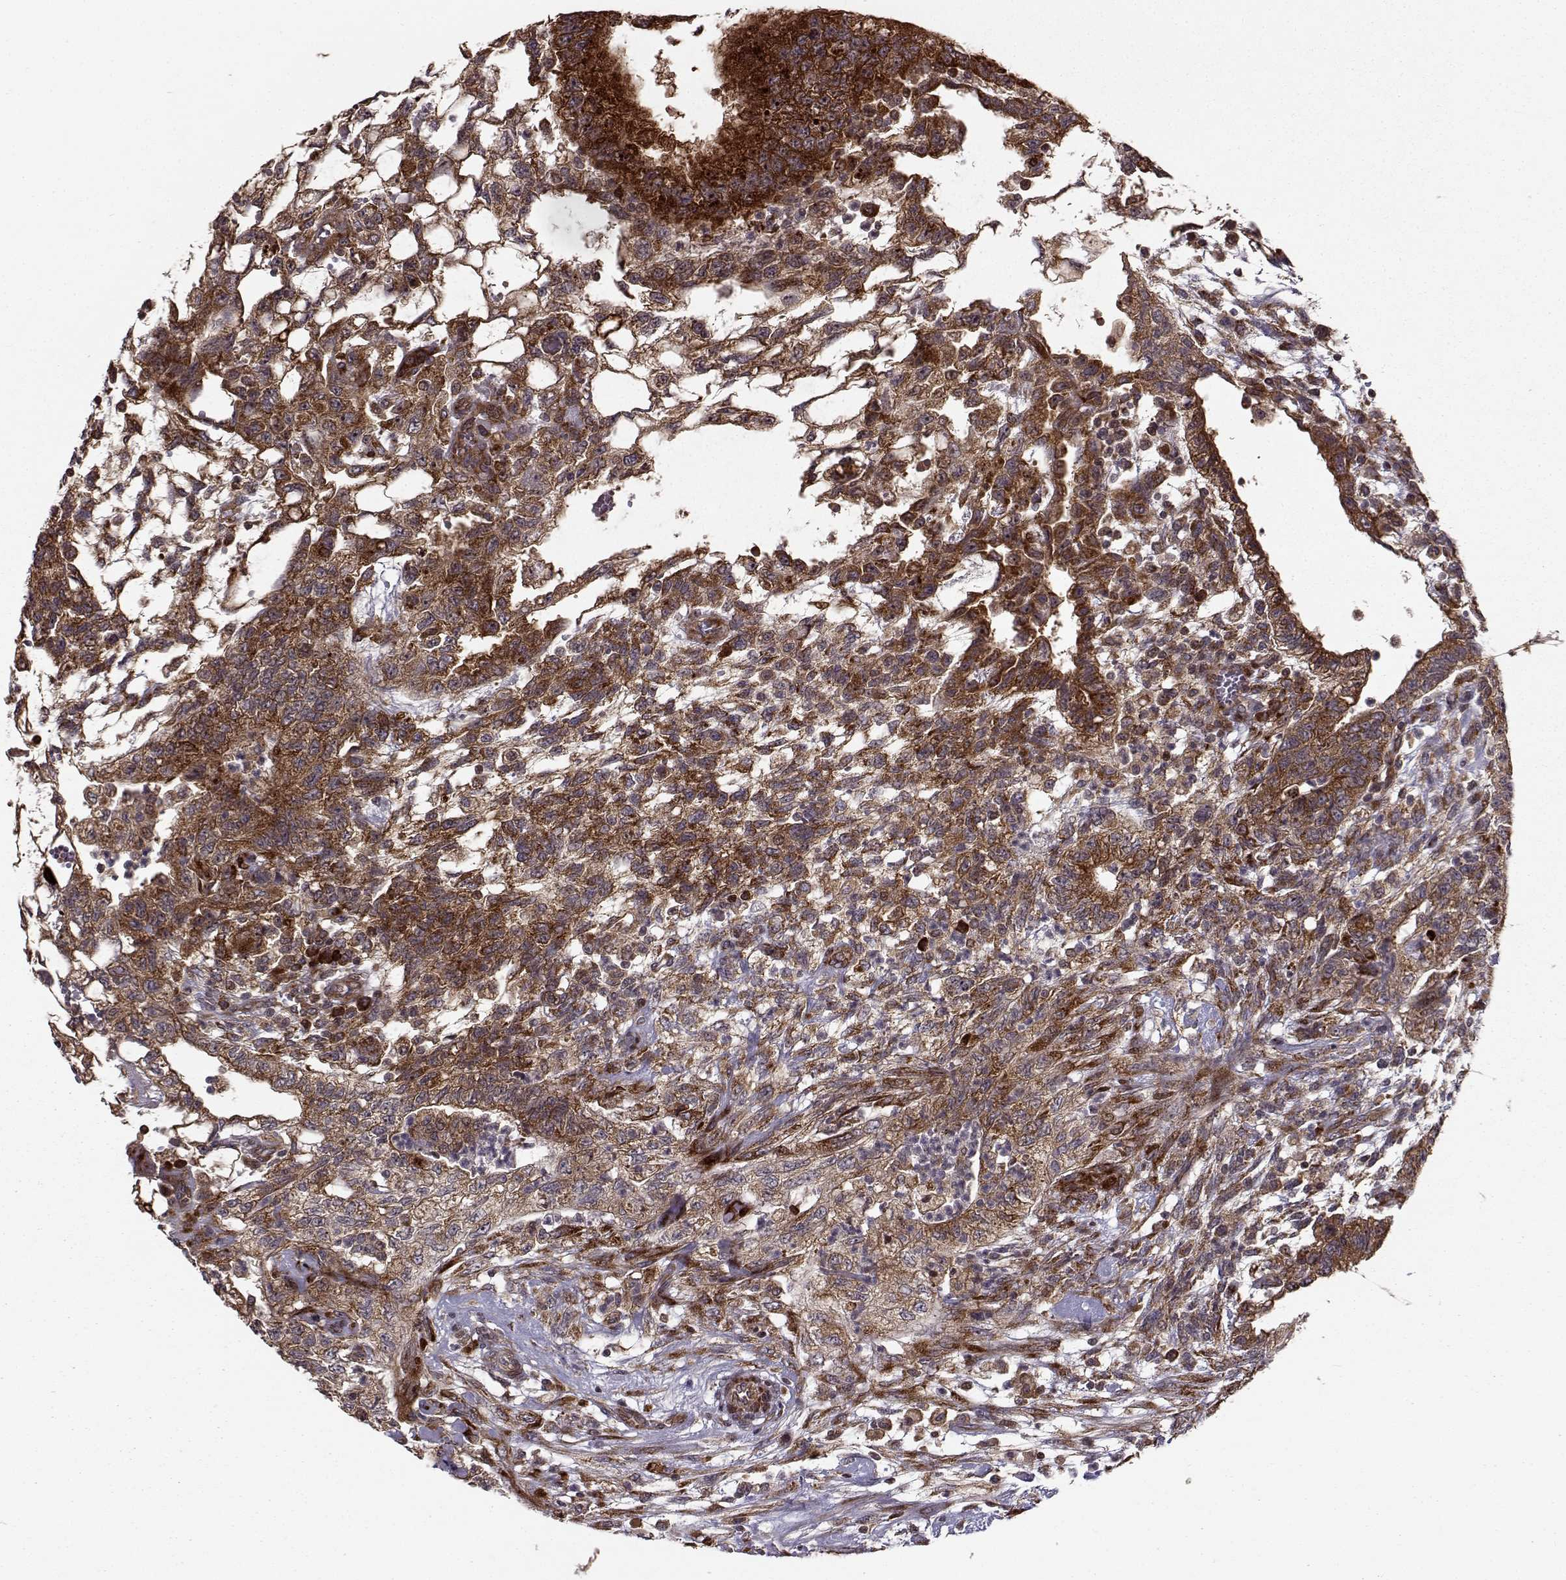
{"staining": {"intensity": "strong", "quantity": ">75%", "location": "cytoplasmic/membranous"}, "tissue": "testis cancer", "cell_type": "Tumor cells", "image_type": "cancer", "snomed": [{"axis": "morphology", "description": "Carcinoma, Embryonal, NOS"}, {"axis": "topography", "description": "Testis"}], "caption": "Tumor cells reveal high levels of strong cytoplasmic/membranous staining in about >75% of cells in testis cancer.", "gene": "RPL31", "patient": {"sex": "male", "age": 32}}